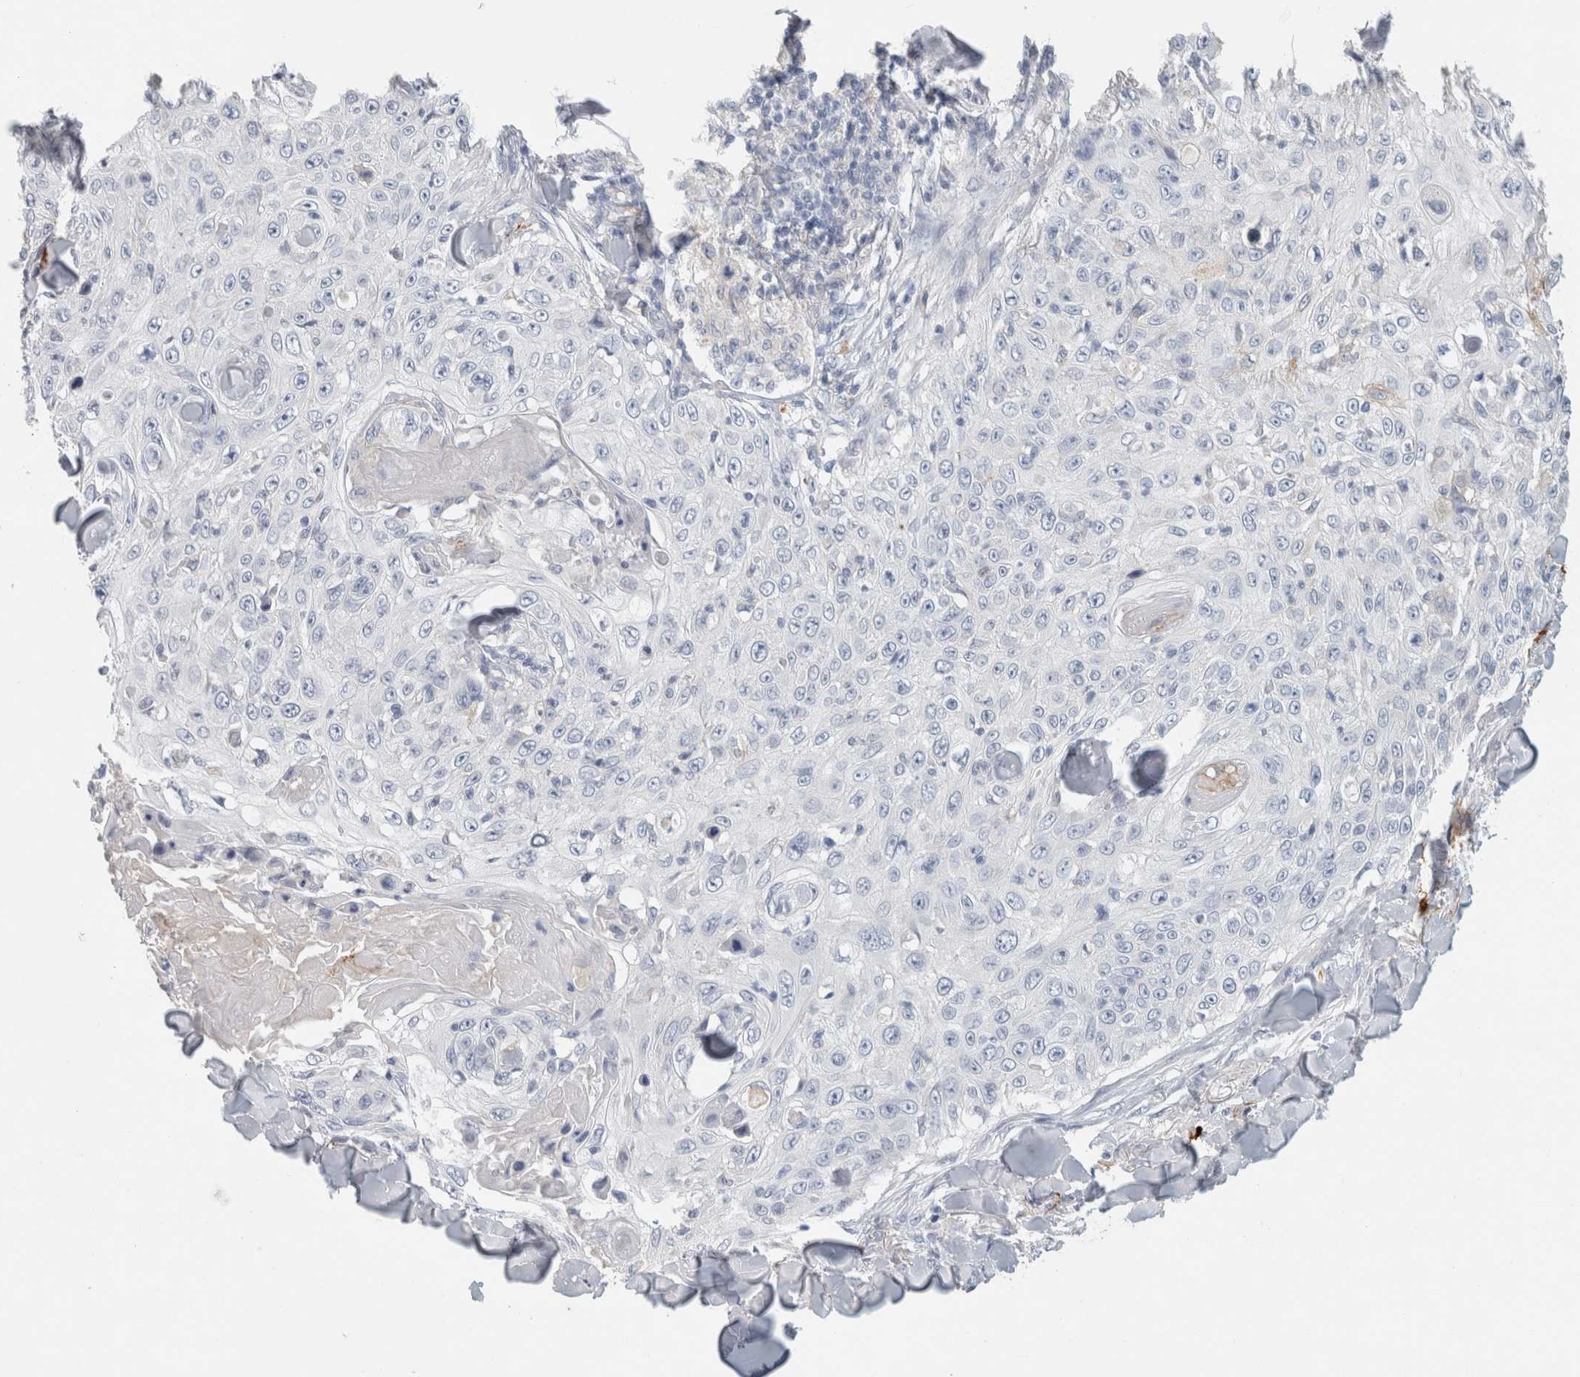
{"staining": {"intensity": "negative", "quantity": "none", "location": "none"}, "tissue": "skin cancer", "cell_type": "Tumor cells", "image_type": "cancer", "snomed": [{"axis": "morphology", "description": "Squamous cell carcinoma, NOS"}, {"axis": "topography", "description": "Skin"}], "caption": "The immunohistochemistry image has no significant expression in tumor cells of skin cancer (squamous cell carcinoma) tissue.", "gene": "CD36", "patient": {"sex": "male", "age": 86}}